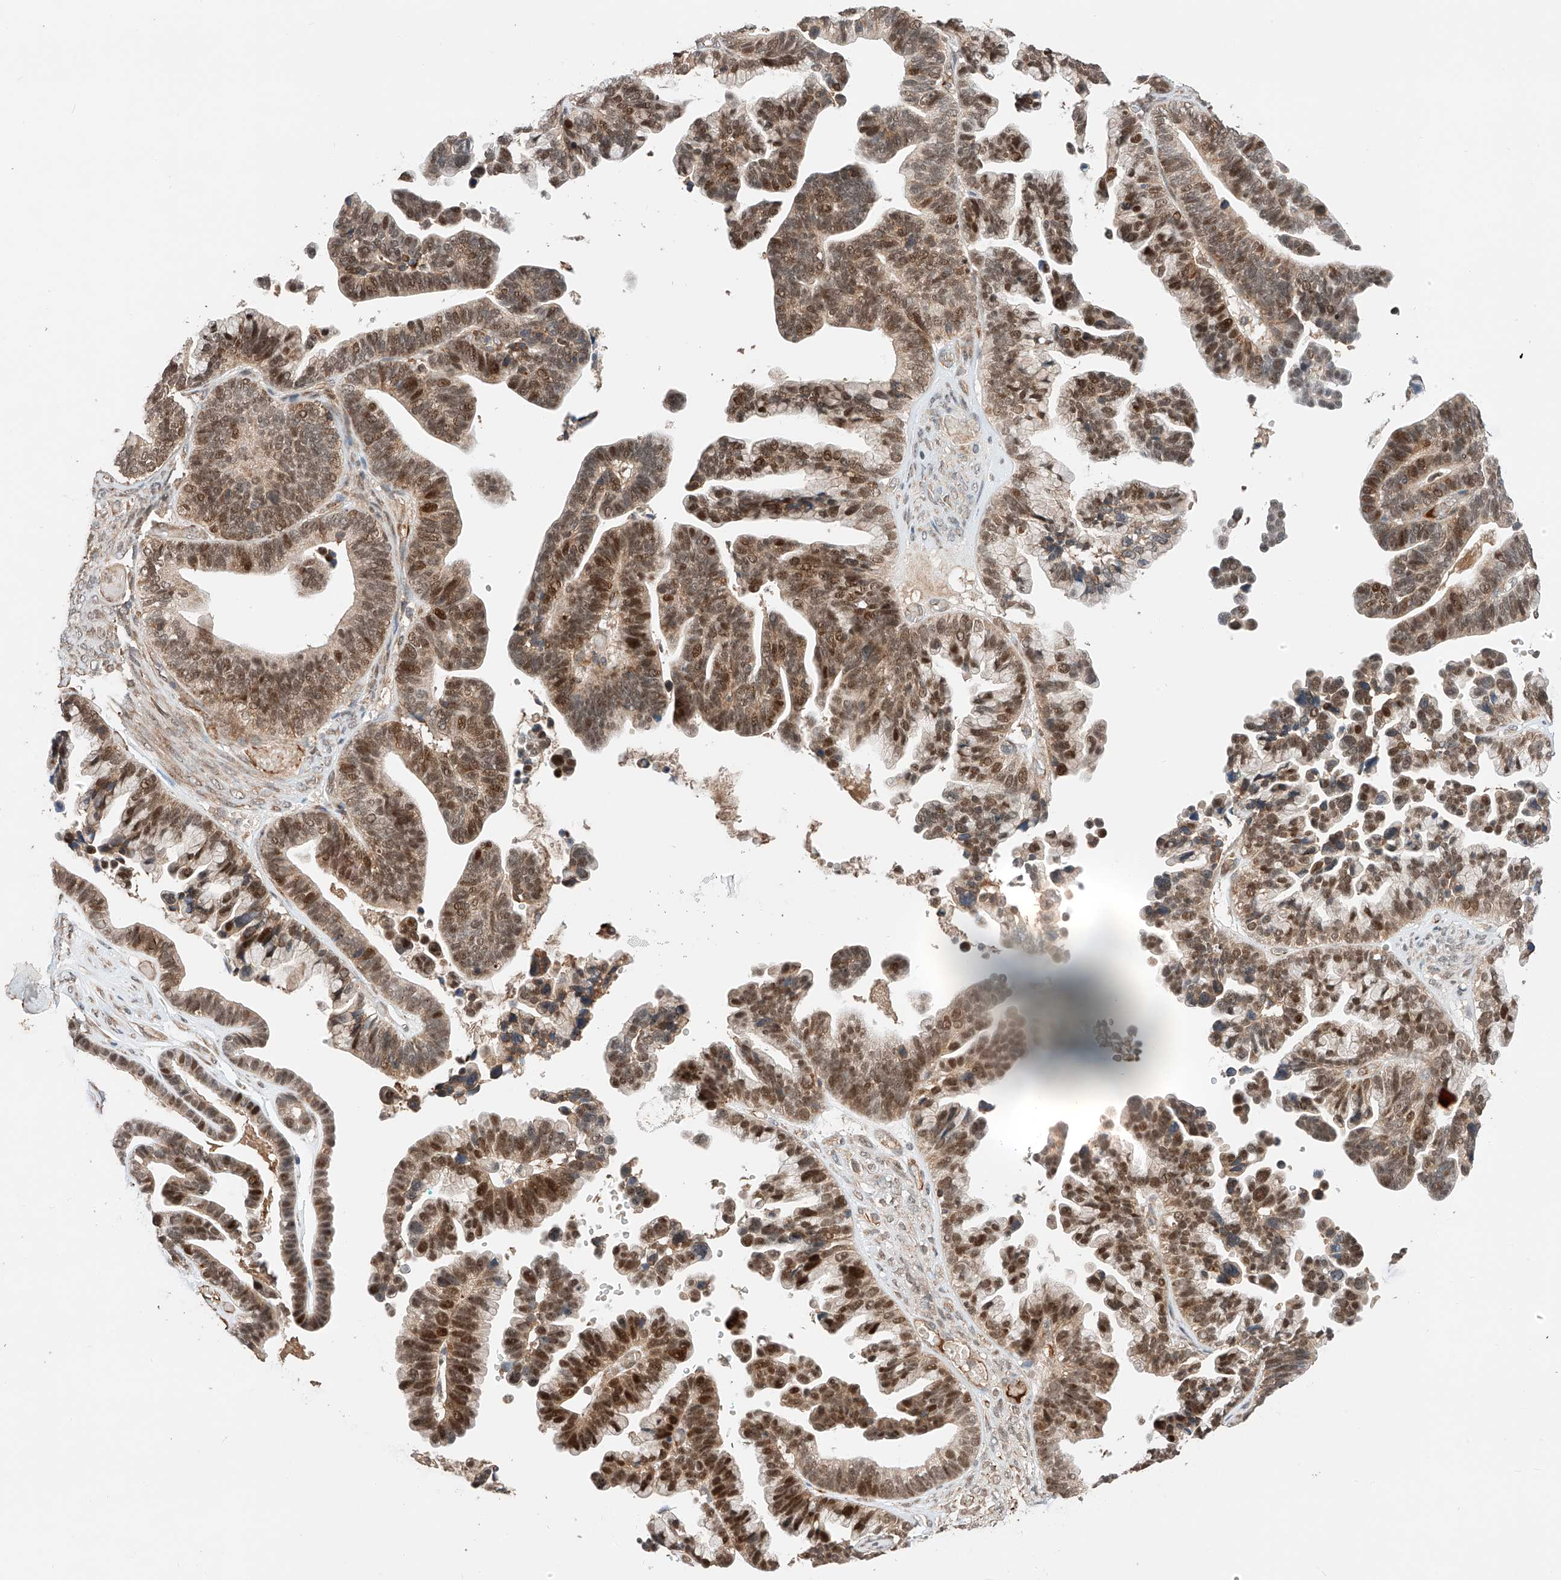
{"staining": {"intensity": "moderate", "quantity": ">75%", "location": "nuclear"}, "tissue": "ovarian cancer", "cell_type": "Tumor cells", "image_type": "cancer", "snomed": [{"axis": "morphology", "description": "Cystadenocarcinoma, serous, NOS"}, {"axis": "topography", "description": "Ovary"}], "caption": "The image displays a brown stain indicating the presence of a protein in the nuclear of tumor cells in ovarian cancer (serous cystadenocarcinoma).", "gene": "RAB23", "patient": {"sex": "female", "age": 56}}